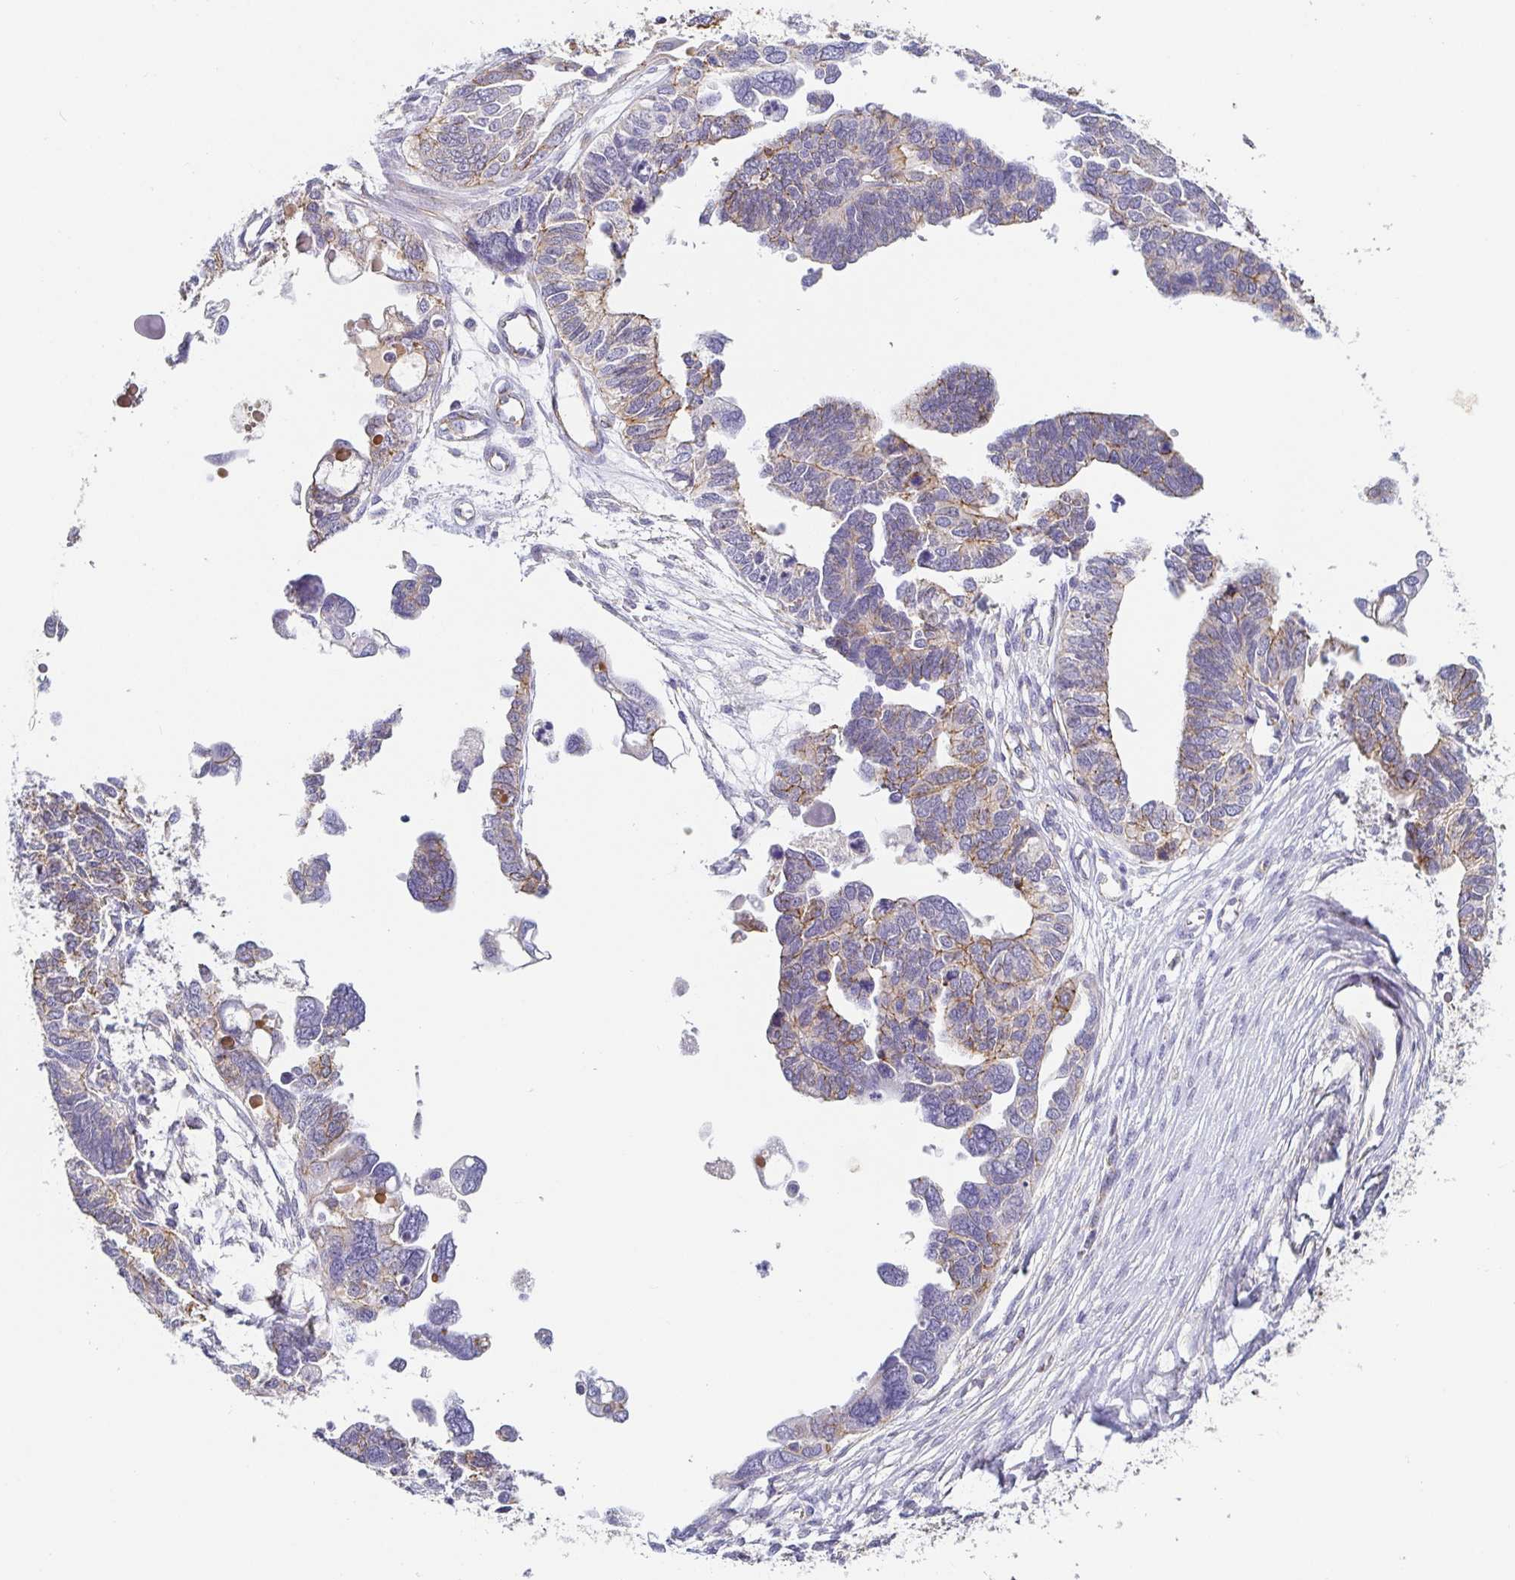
{"staining": {"intensity": "moderate", "quantity": "25%-75%", "location": "cytoplasmic/membranous"}, "tissue": "ovarian cancer", "cell_type": "Tumor cells", "image_type": "cancer", "snomed": [{"axis": "morphology", "description": "Cystadenocarcinoma, serous, NOS"}, {"axis": "topography", "description": "Ovary"}], "caption": "The histopathology image exhibits a brown stain indicating the presence of a protein in the cytoplasmic/membranous of tumor cells in ovarian cancer (serous cystadenocarcinoma).", "gene": "PIWIL3", "patient": {"sex": "female", "age": 51}}